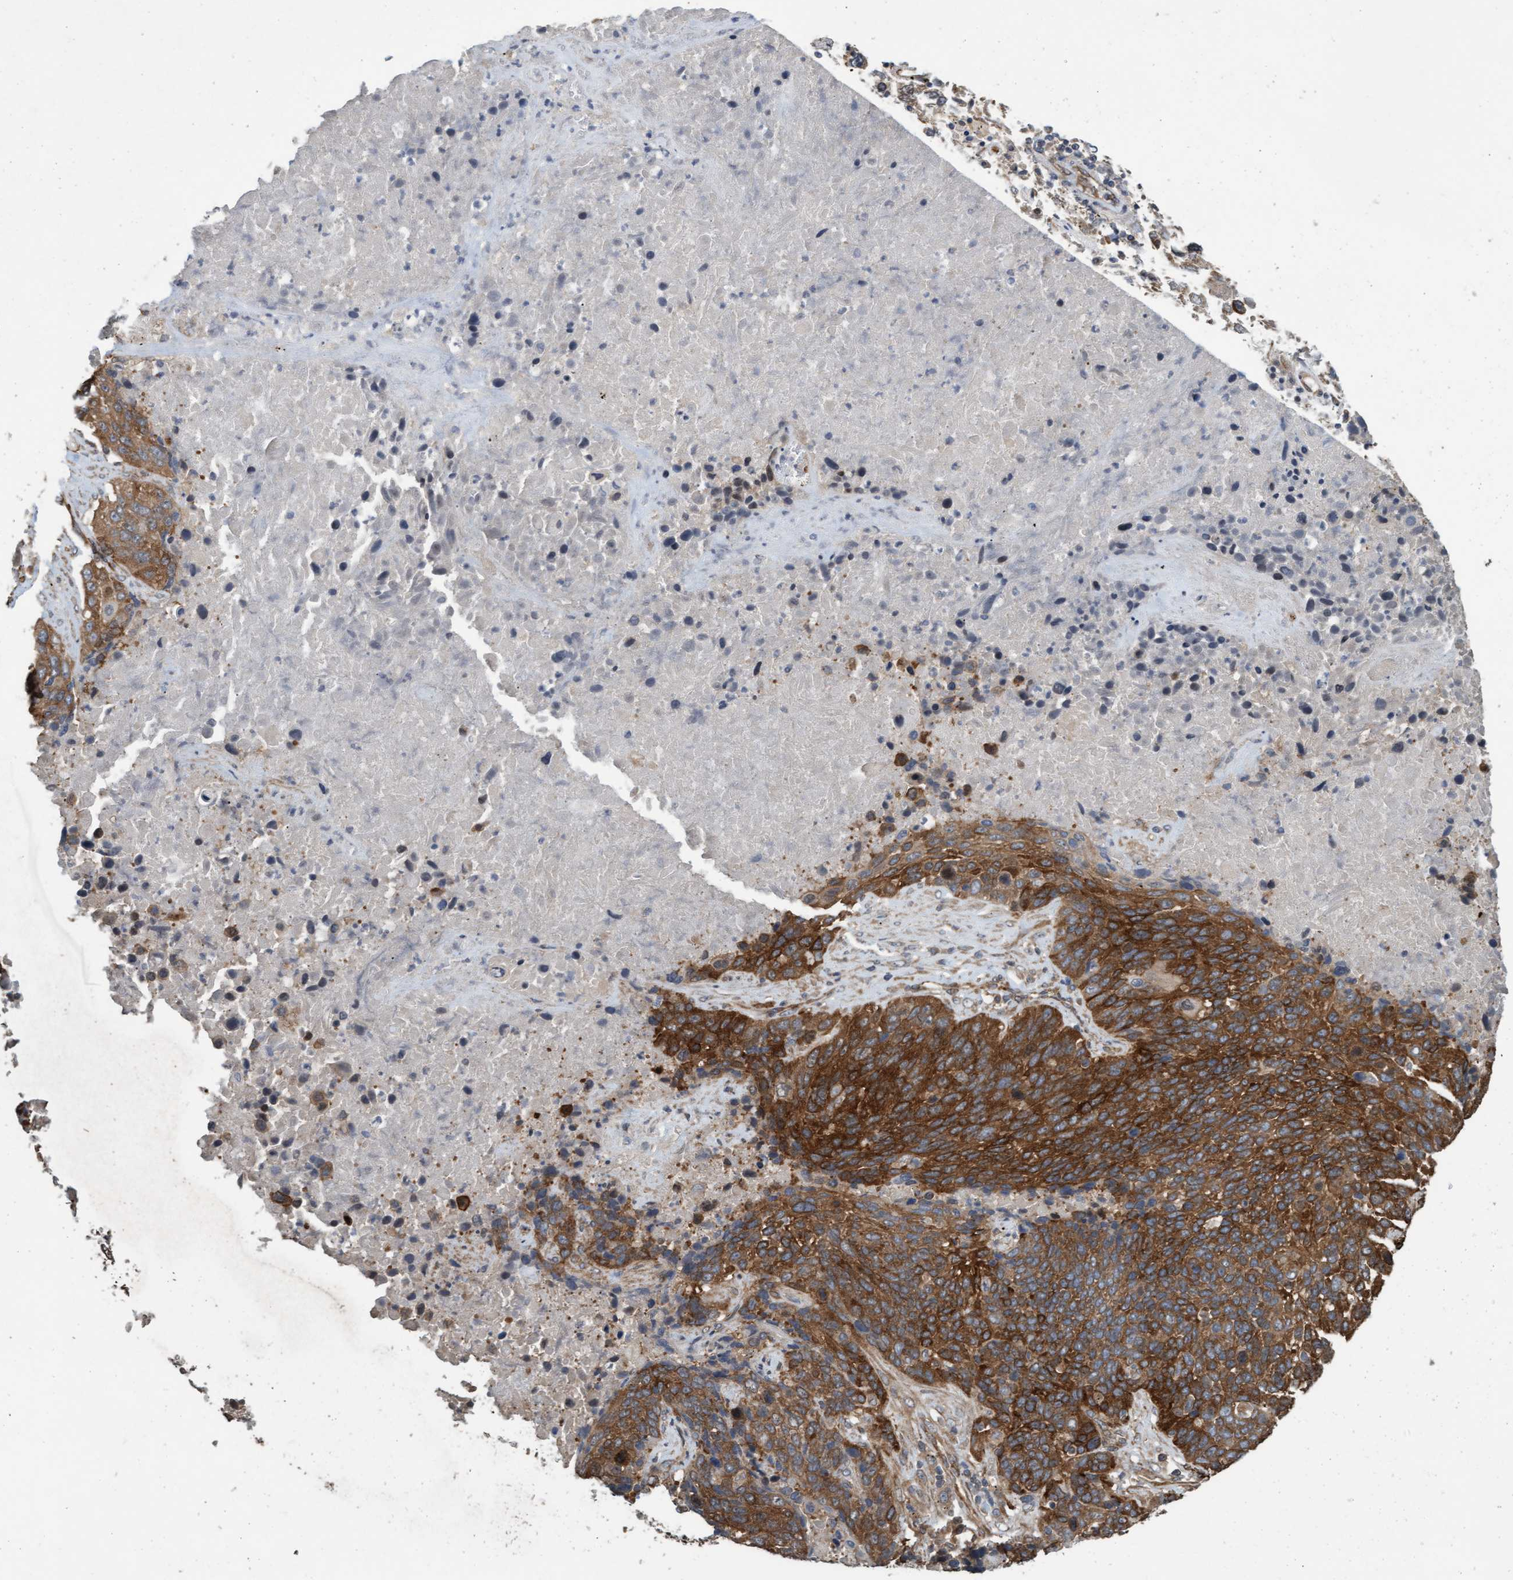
{"staining": {"intensity": "strong", "quantity": ">75%", "location": "cytoplasmic/membranous"}, "tissue": "lung cancer", "cell_type": "Tumor cells", "image_type": "cancer", "snomed": [{"axis": "morphology", "description": "Squamous cell carcinoma, NOS"}, {"axis": "topography", "description": "Lung"}], "caption": "IHC (DAB) staining of human lung cancer (squamous cell carcinoma) reveals strong cytoplasmic/membranous protein staining in about >75% of tumor cells.", "gene": "CDC42EP4", "patient": {"sex": "male", "age": 65}}